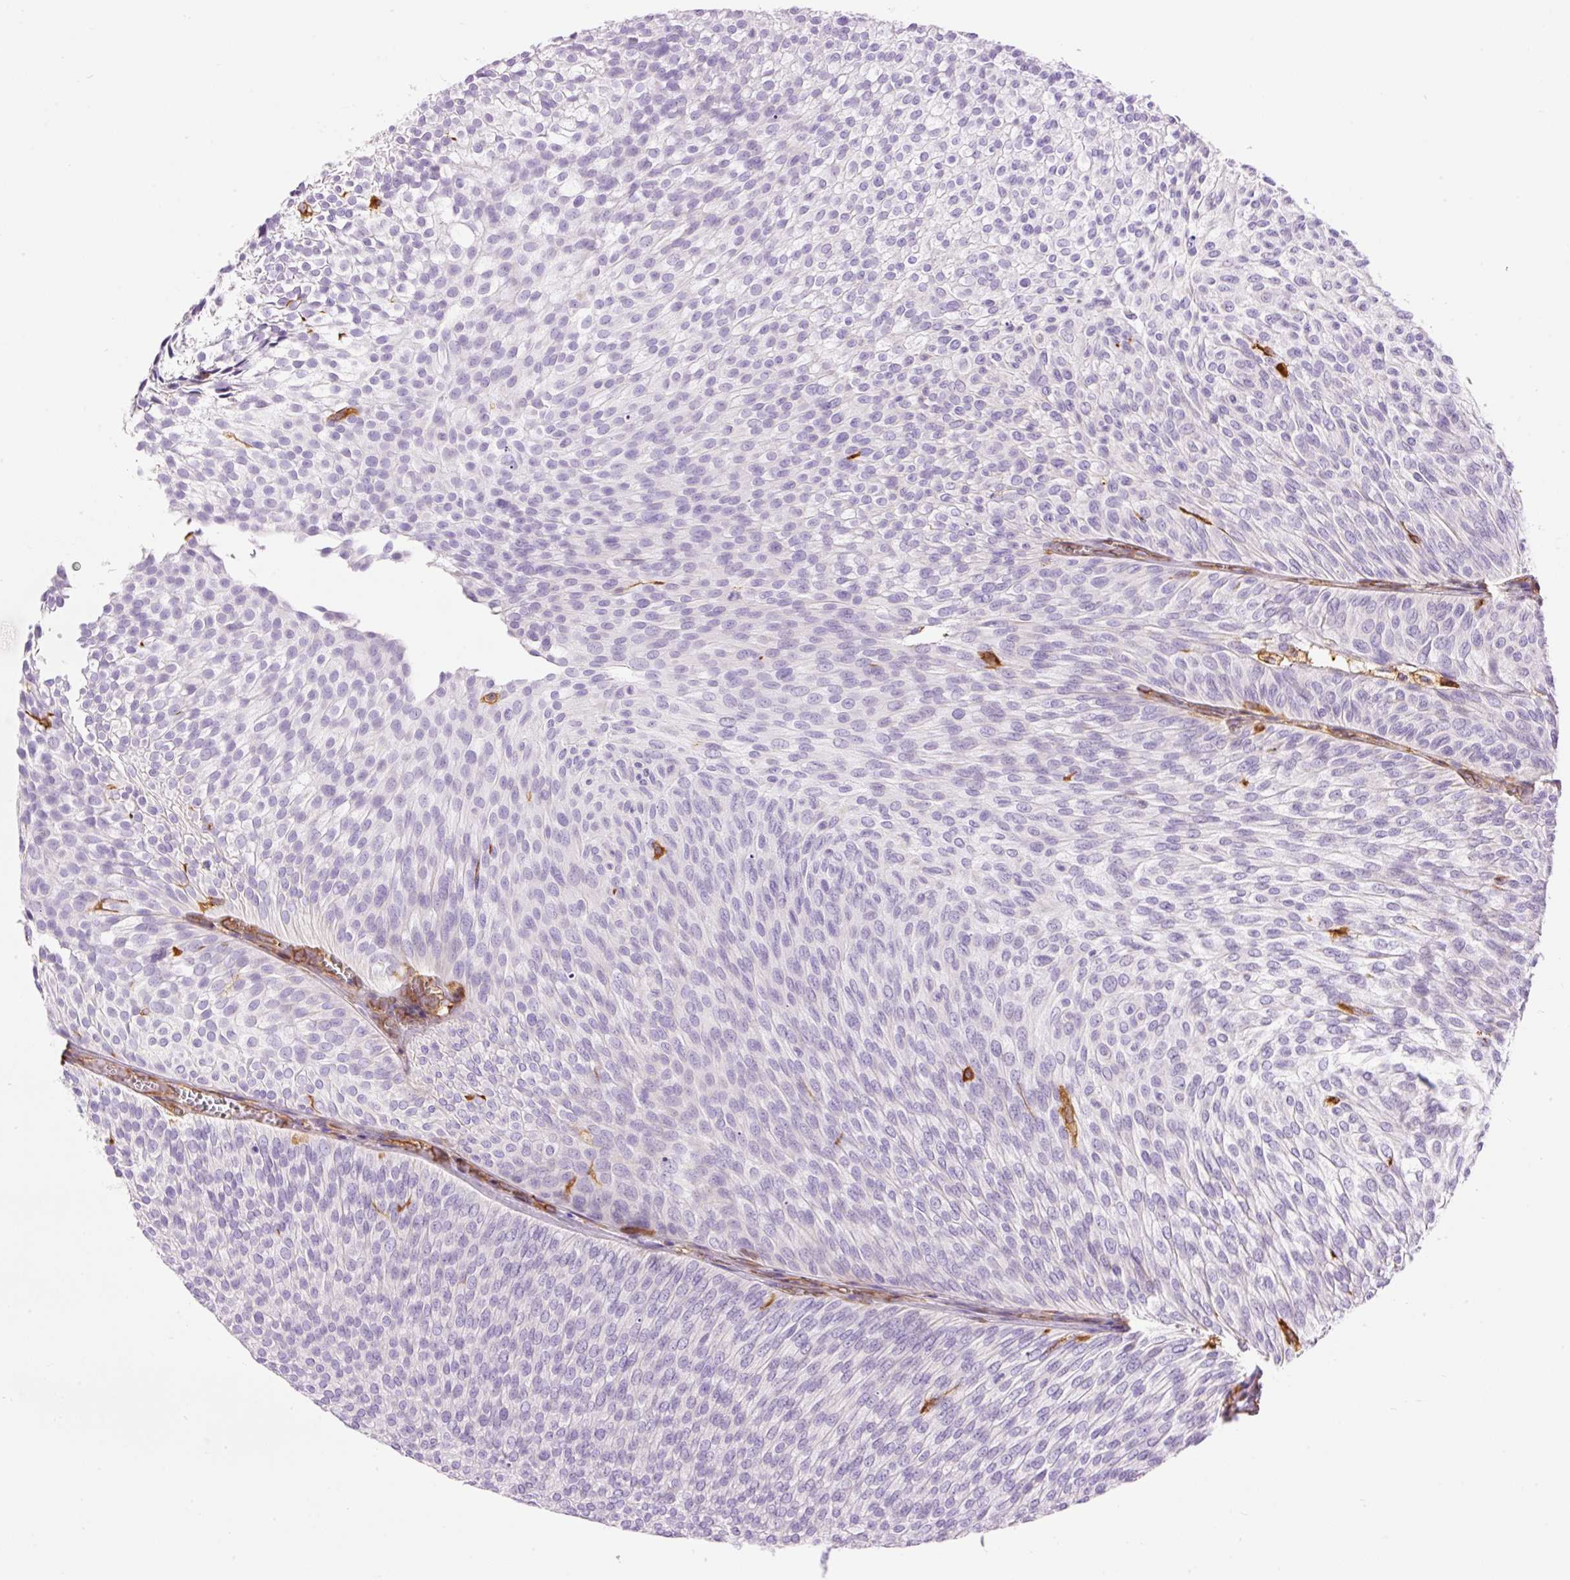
{"staining": {"intensity": "negative", "quantity": "none", "location": "none"}, "tissue": "urothelial cancer", "cell_type": "Tumor cells", "image_type": "cancer", "snomed": [{"axis": "morphology", "description": "Urothelial carcinoma, Low grade"}, {"axis": "topography", "description": "Urinary bladder"}], "caption": "This is a histopathology image of immunohistochemistry (IHC) staining of low-grade urothelial carcinoma, which shows no positivity in tumor cells.", "gene": "IL10RB", "patient": {"sex": "male", "age": 91}}